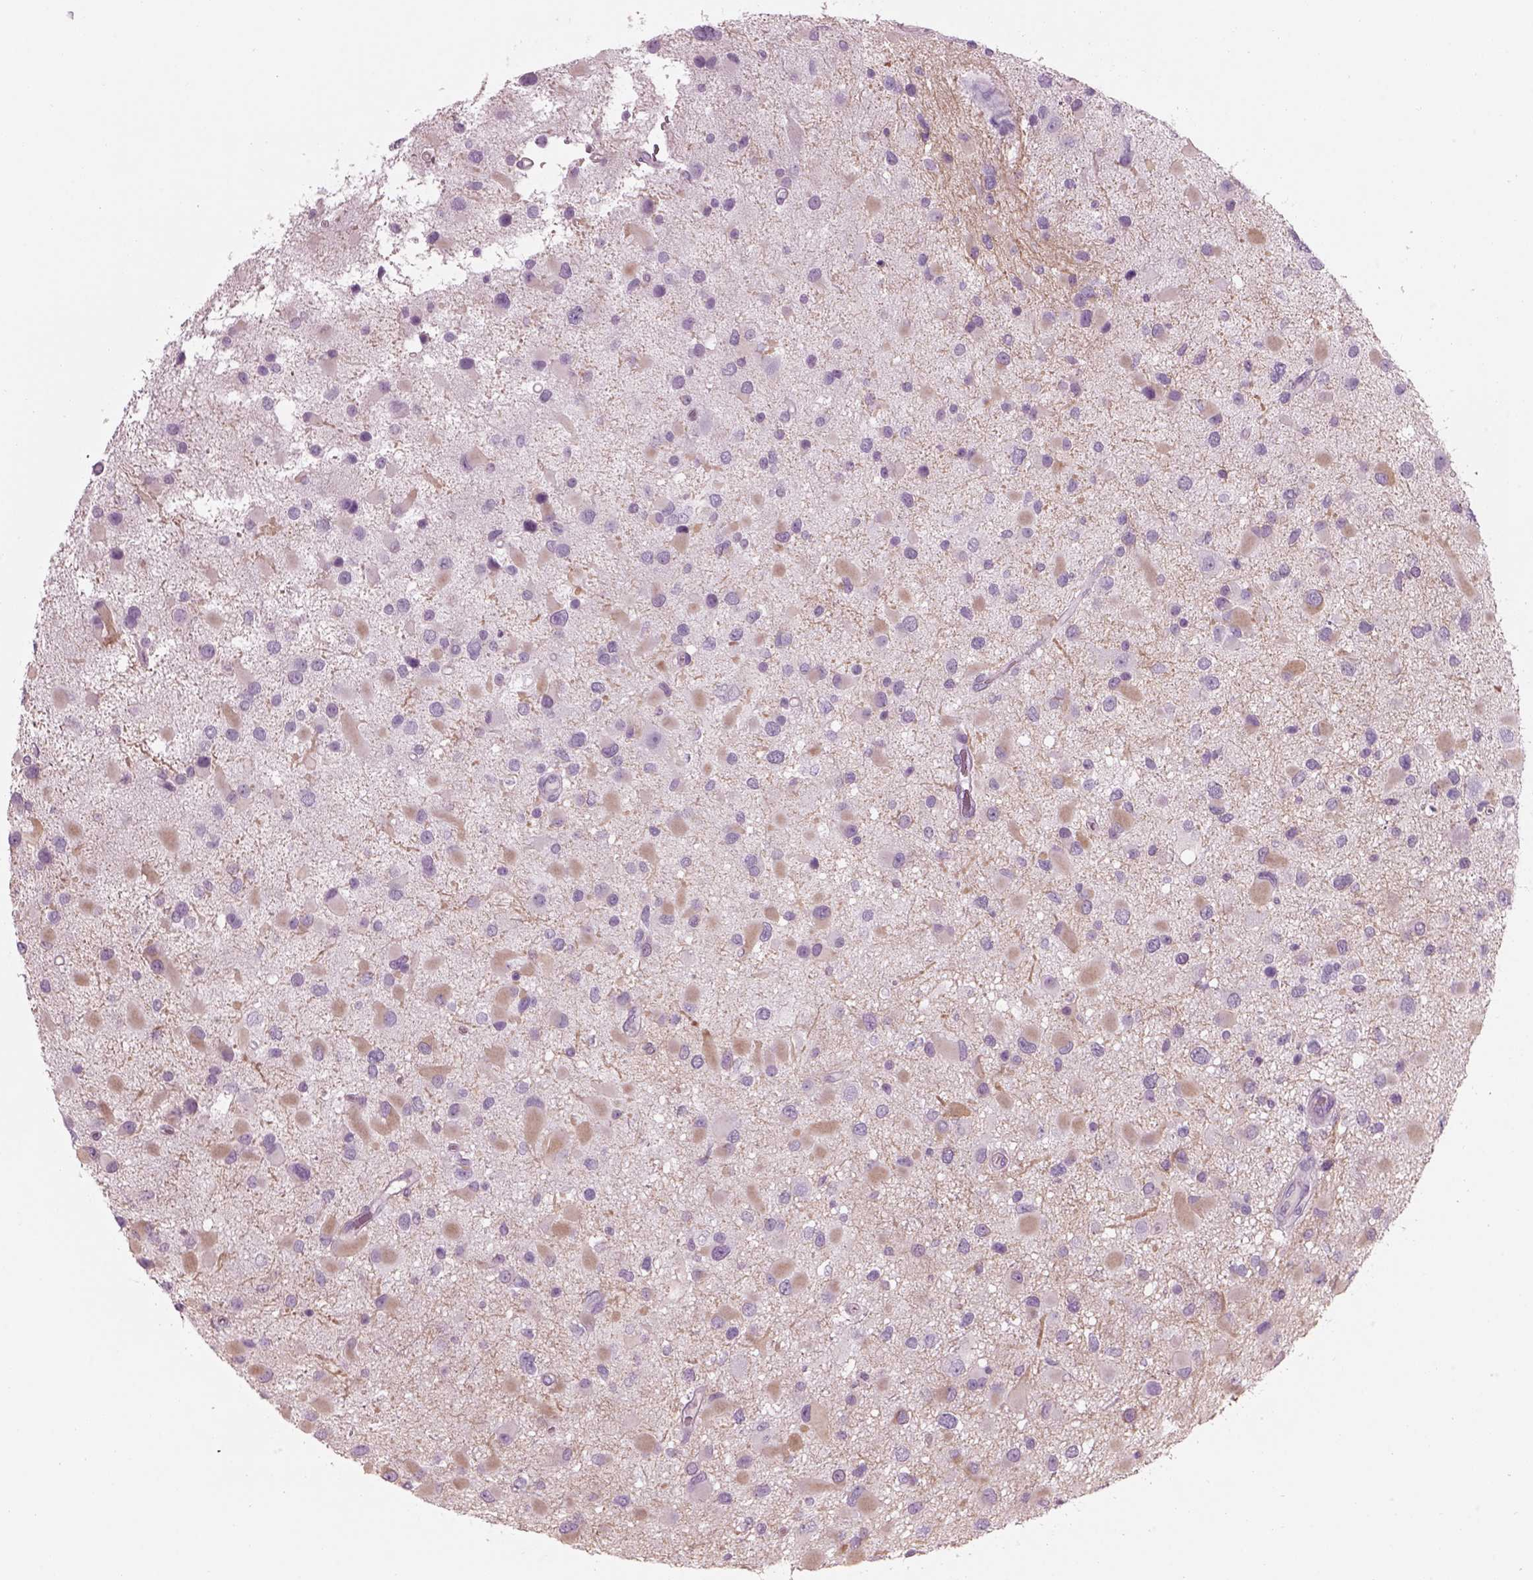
{"staining": {"intensity": "weak", "quantity": "25%-75%", "location": "cytoplasmic/membranous"}, "tissue": "glioma", "cell_type": "Tumor cells", "image_type": "cancer", "snomed": [{"axis": "morphology", "description": "Glioma, malignant, Low grade"}, {"axis": "topography", "description": "Brain"}], "caption": "Immunohistochemical staining of human malignant low-grade glioma displays low levels of weak cytoplasmic/membranous positivity in about 25%-75% of tumor cells.", "gene": "GAS2L2", "patient": {"sex": "female", "age": 32}}